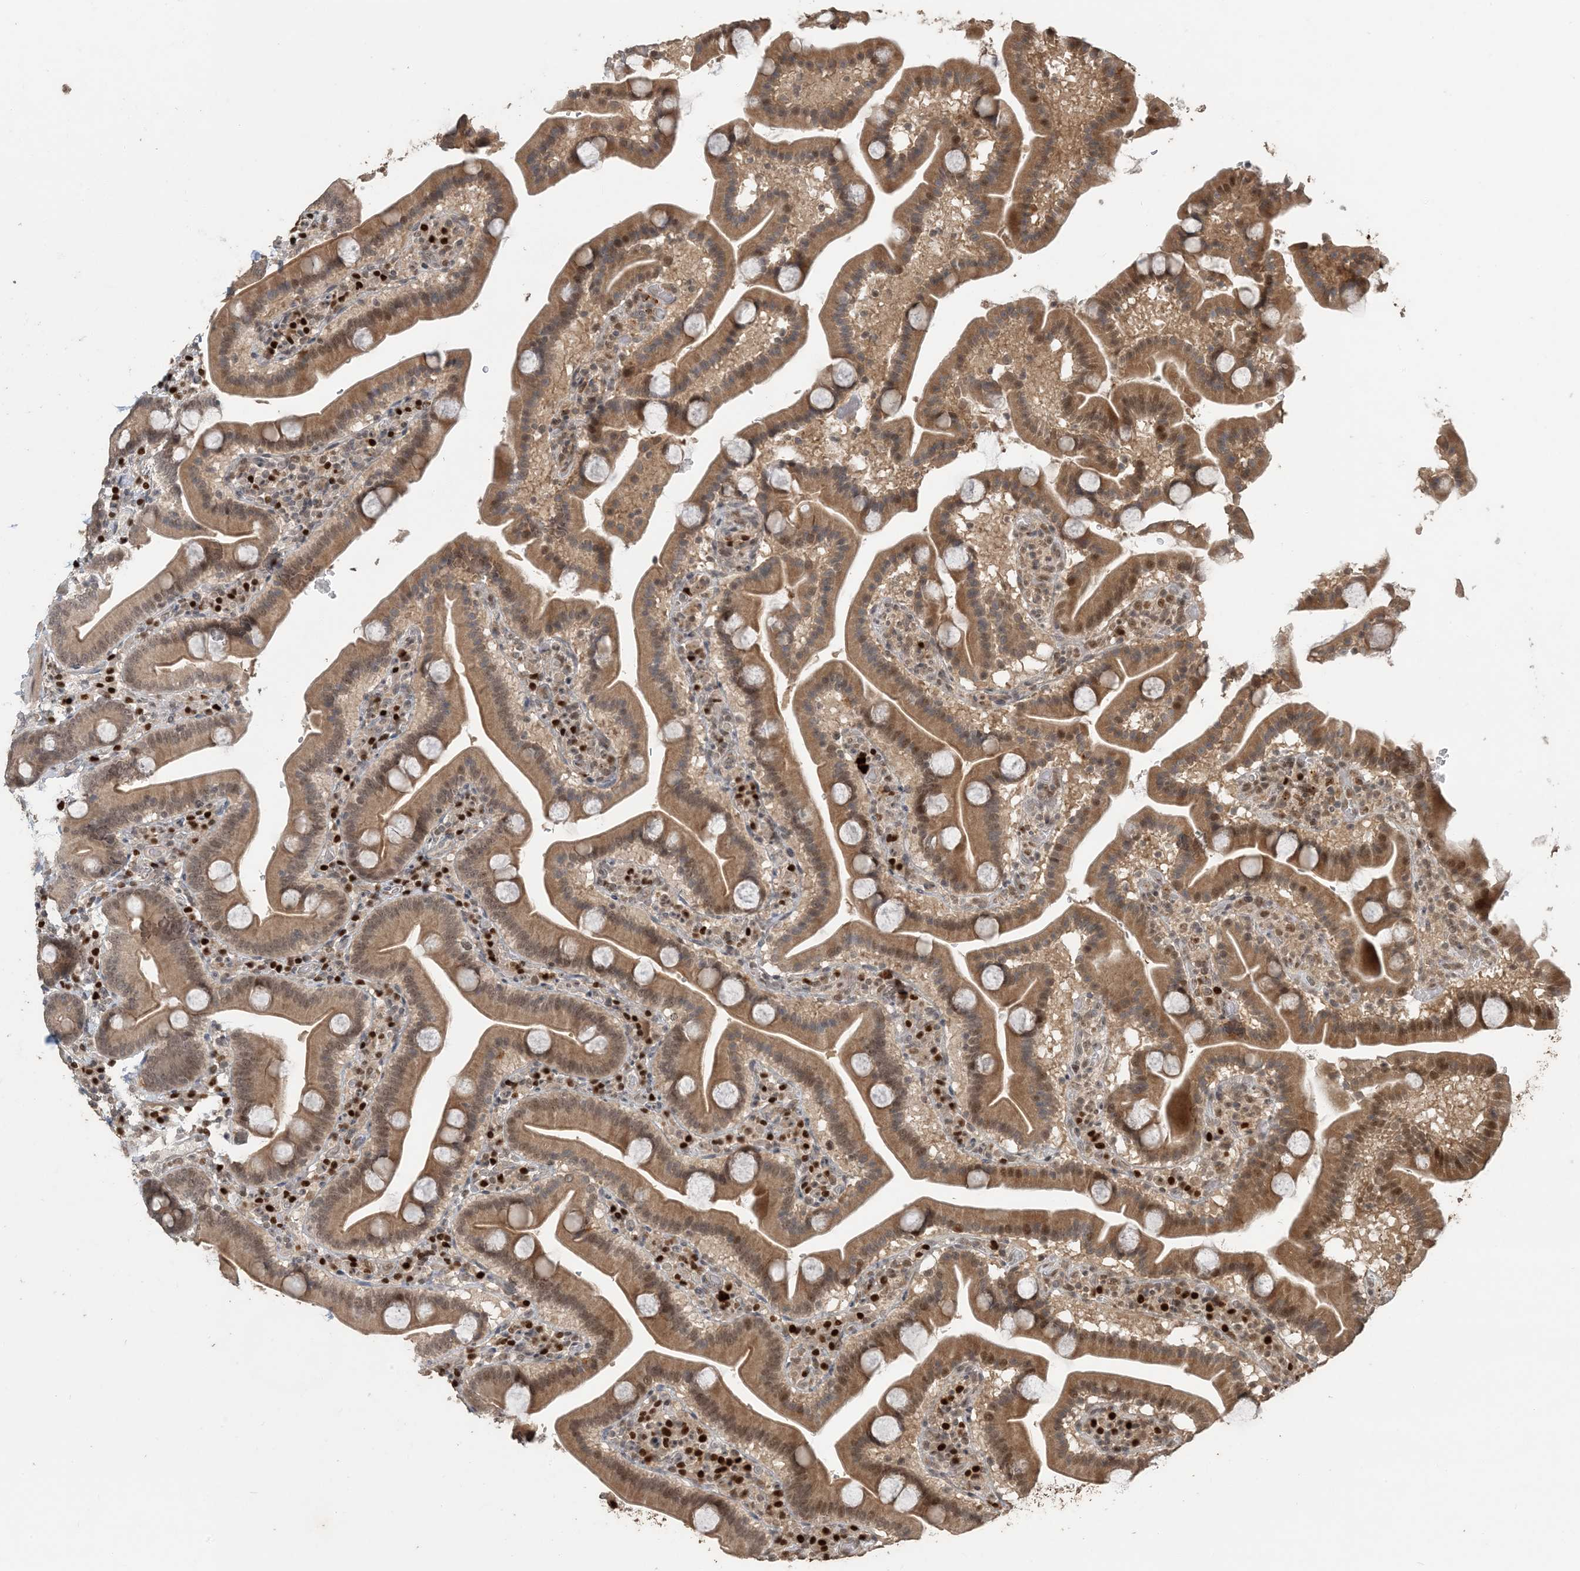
{"staining": {"intensity": "moderate", "quantity": ">75%", "location": "cytoplasmic/membranous,nuclear"}, "tissue": "duodenum", "cell_type": "Glandular cells", "image_type": "normal", "snomed": [{"axis": "morphology", "description": "Normal tissue, NOS"}, {"axis": "topography", "description": "Duodenum"}], "caption": "Moderate cytoplasmic/membranous,nuclear positivity is present in approximately >75% of glandular cells in benign duodenum. (DAB (3,3'-diaminobenzidine) IHC, brown staining for protein, blue staining for nuclei).", "gene": "ATP13A2", "patient": {"sex": "male", "age": 55}}